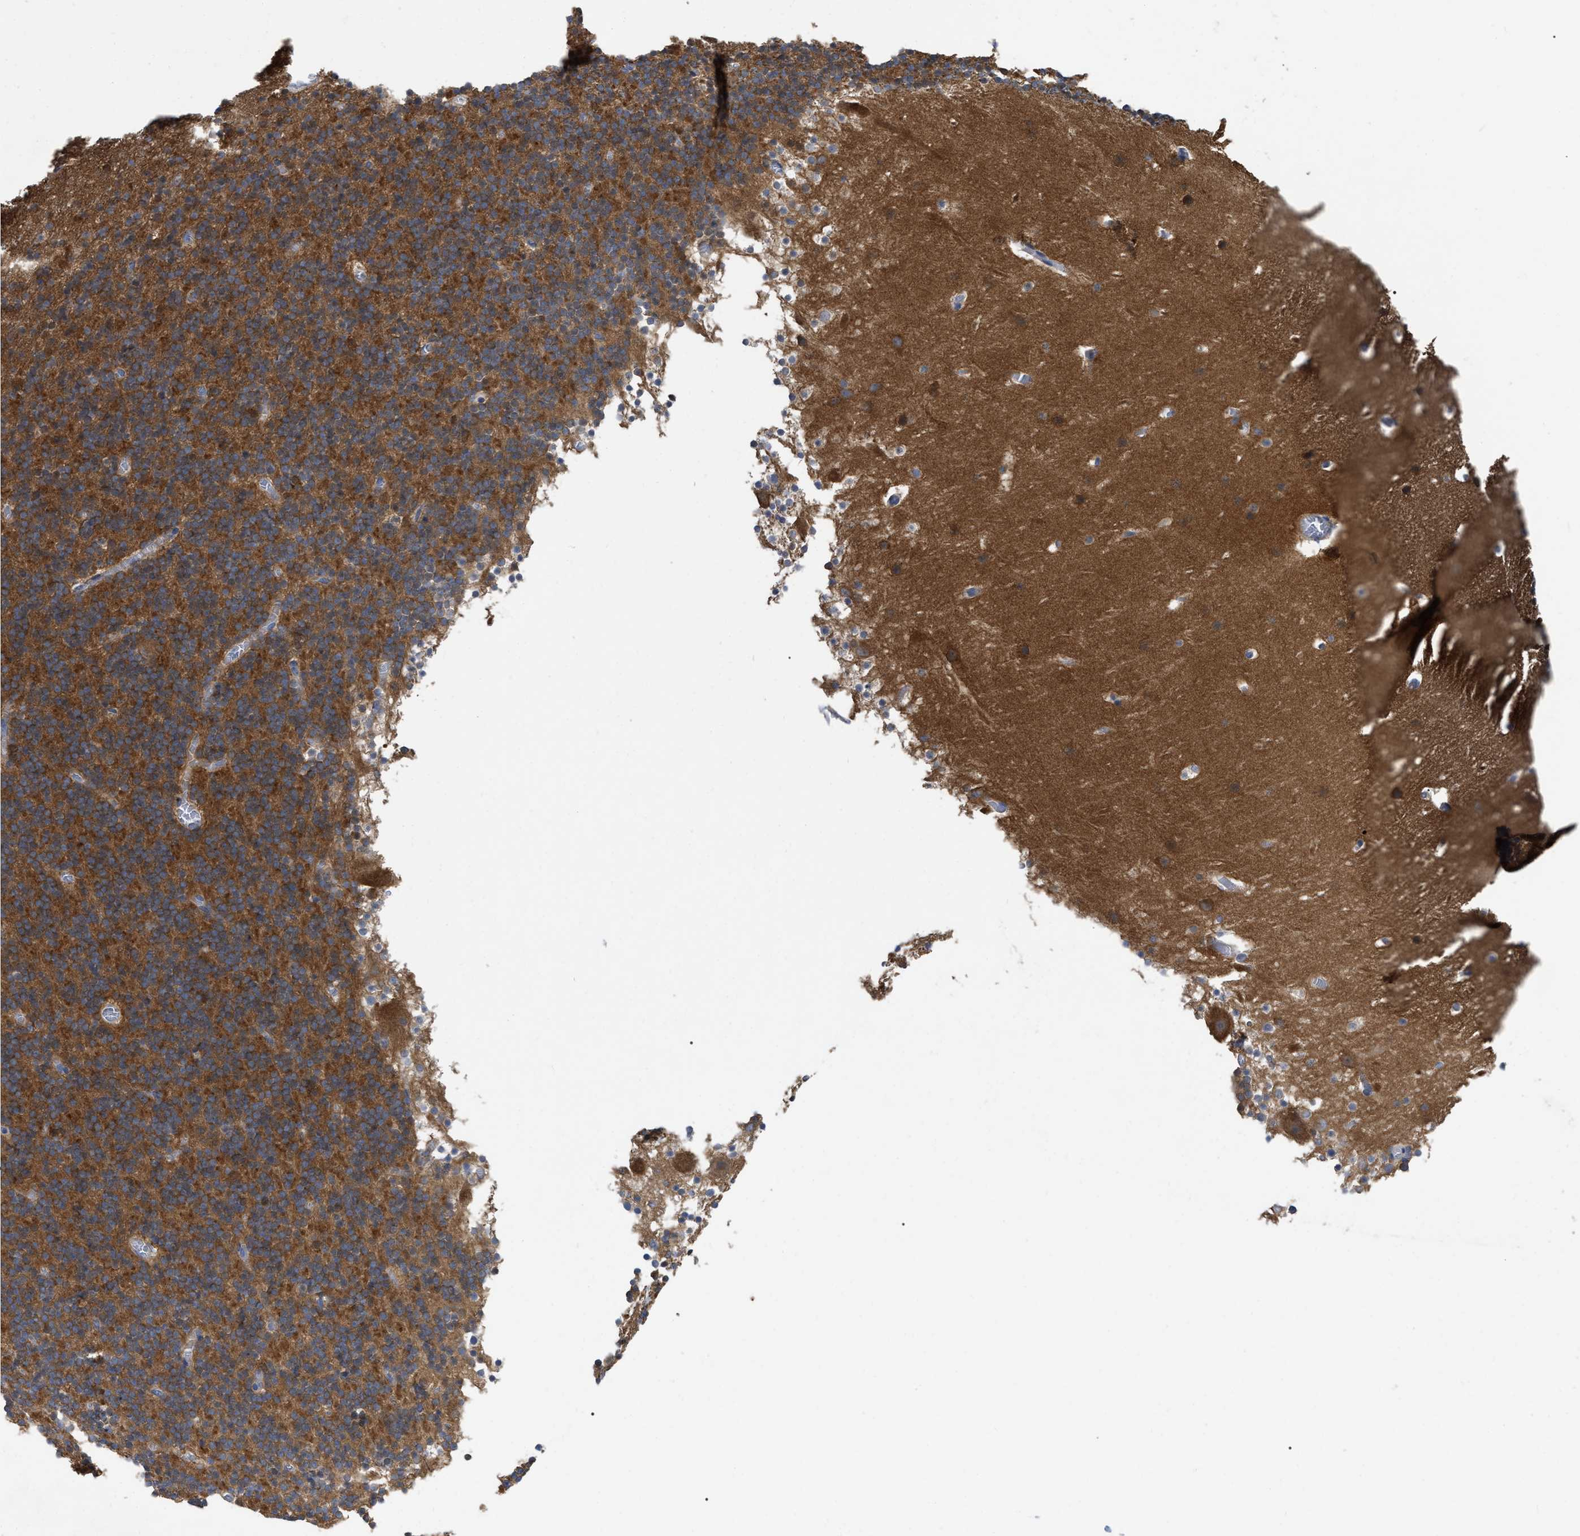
{"staining": {"intensity": "moderate", "quantity": ">75%", "location": "cytoplasmic/membranous"}, "tissue": "cerebellum", "cell_type": "Cells in granular layer", "image_type": "normal", "snomed": [{"axis": "morphology", "description": "Normal tissue, NOS"}, {"axis": "topography", "description": "Cerebellum"}], "caption": "Benign cerebellum was stained to show a protein in brown. There is medium levels of moderate cytoplasmic/membranous staining in about >75% of cells in granular layer.", "gene": "RAP1GDS1", "patient": {"sex": "male", "age": 45}}